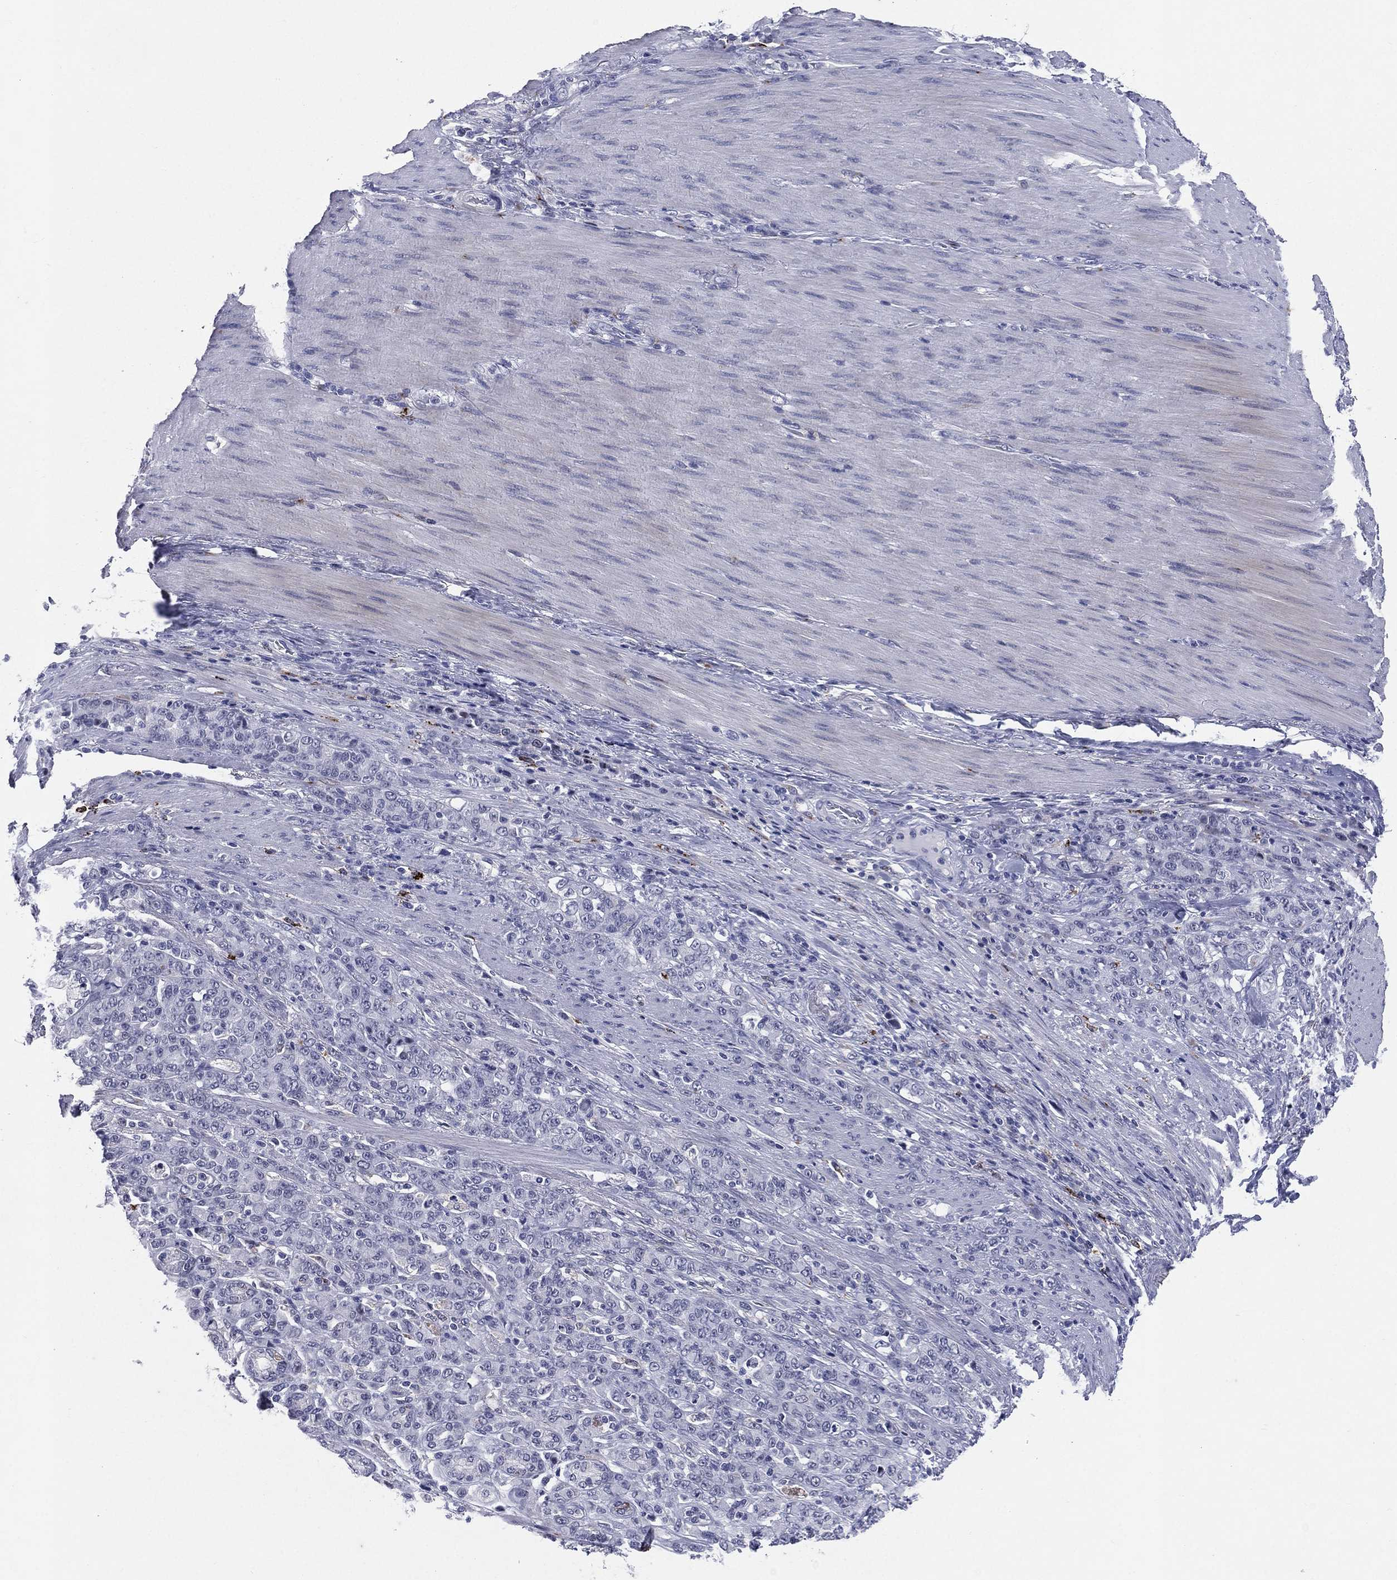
{"staining": {"intensity": "negative", "quantity": "none", "location": "none"}, "tissue": "stomach cancer", "cell_type": "Tumor cells", "image_type": "cancer", "snomed": [{"axis": "morphology", "description": "Normal tissue, NOS"}, {"axis": "morphology", "description": "Adenocarcinoma, NOS"}, {"axis": "topography", "description": "Stomach"}], "caption": "The immunohistochemistry (IHC) image has no significant positivity in tumor cells of stomach adenocarcinoma tissue.", "gene": "HLA-DOA", "patient": {"sex": "female", "age": 79}}